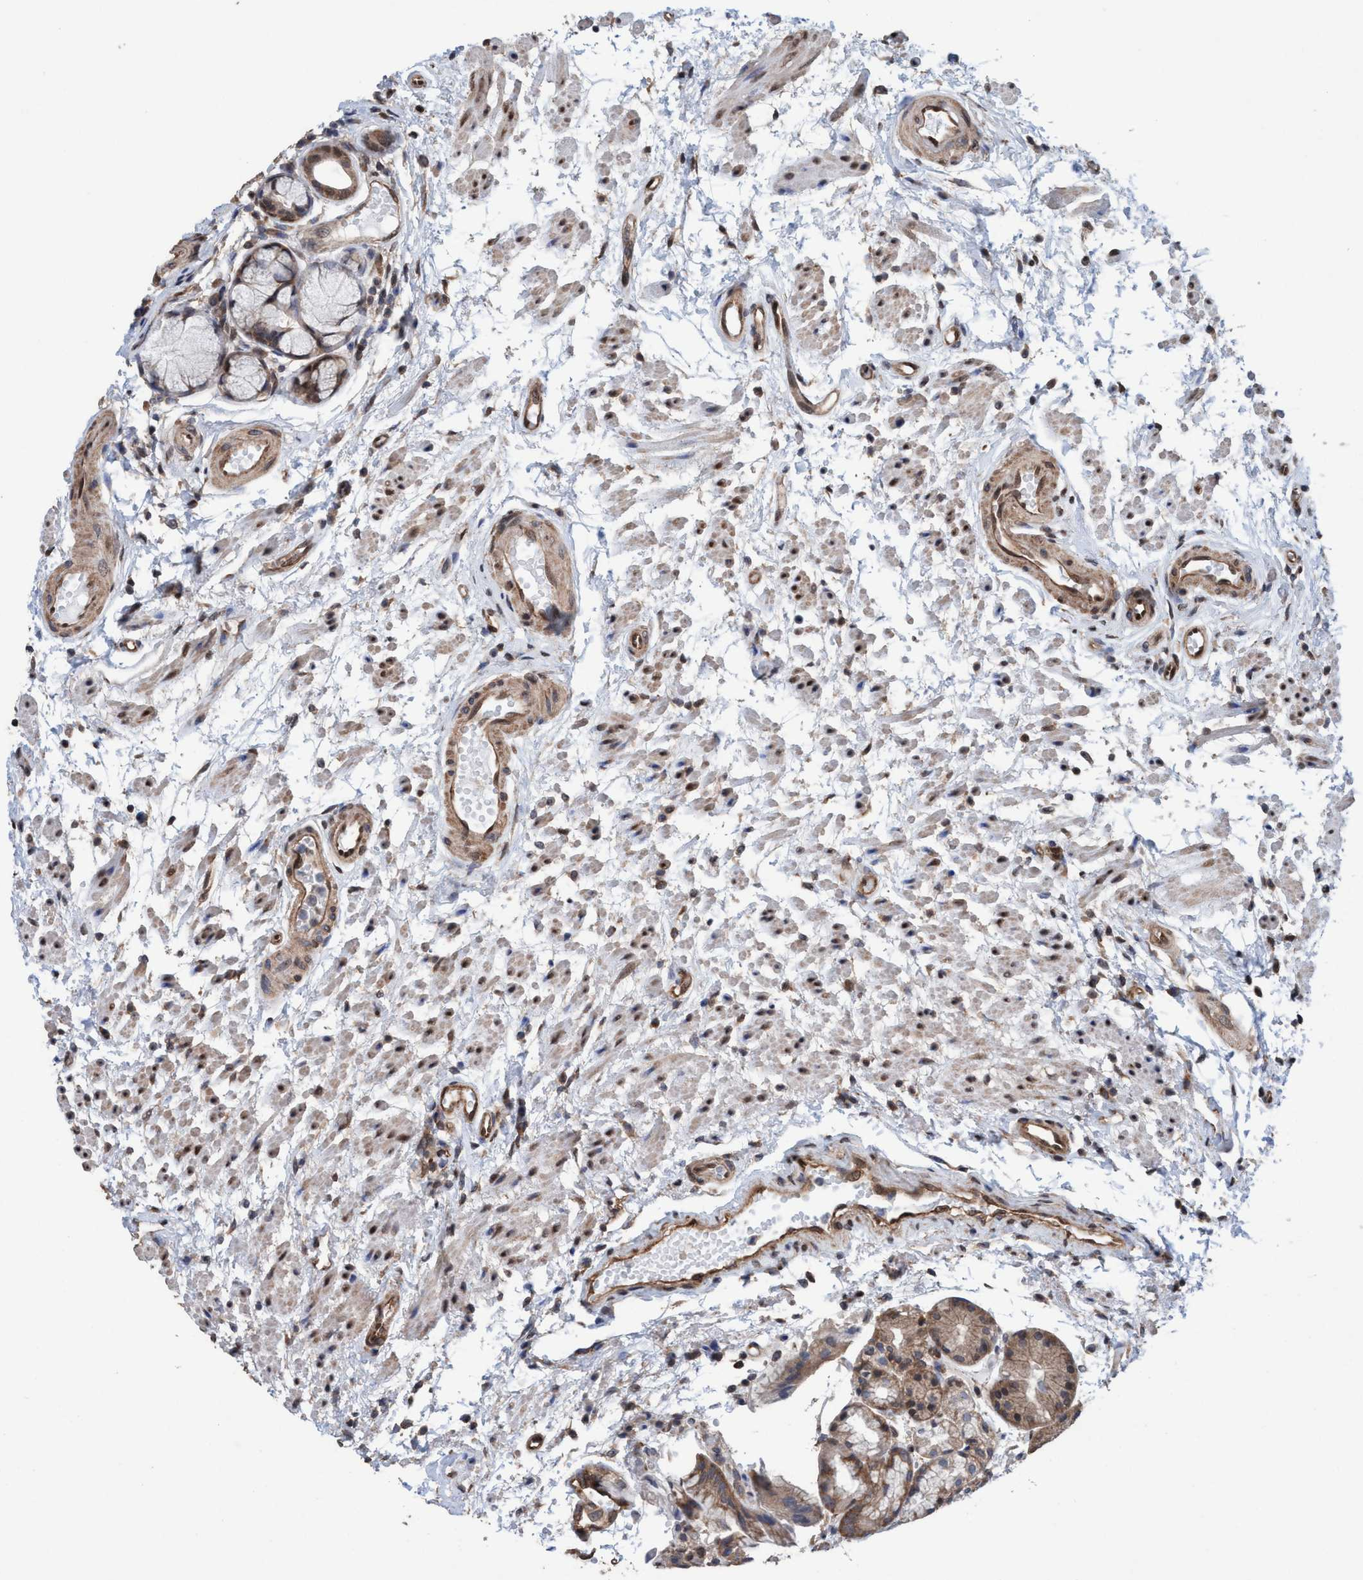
{"staining": {"intensity": "moderate", "quantity": "25%-75%", "location": "cytoplasmic/membranous,nuclear"}, "tissue": "stomach", "cell_type": "Glandular cells", "image_type": "normal", "snomed": [{"axis": "morphology", "description": "Normal tissue, NOS"}, {"axis": "topography", "description": "Stomach, upper"}], "caption": "The histopathology image reveals a brown stain indicating the presence of a protein in the cytoplasmic/membranous,nuclear of glandular cells in stomach. (DAB (3,3'-diaminobenzidine) IHC with brightfield microscopy, high magnification).", "gene": "METAP2", "patient": {"sex": "male", "age": 72}}